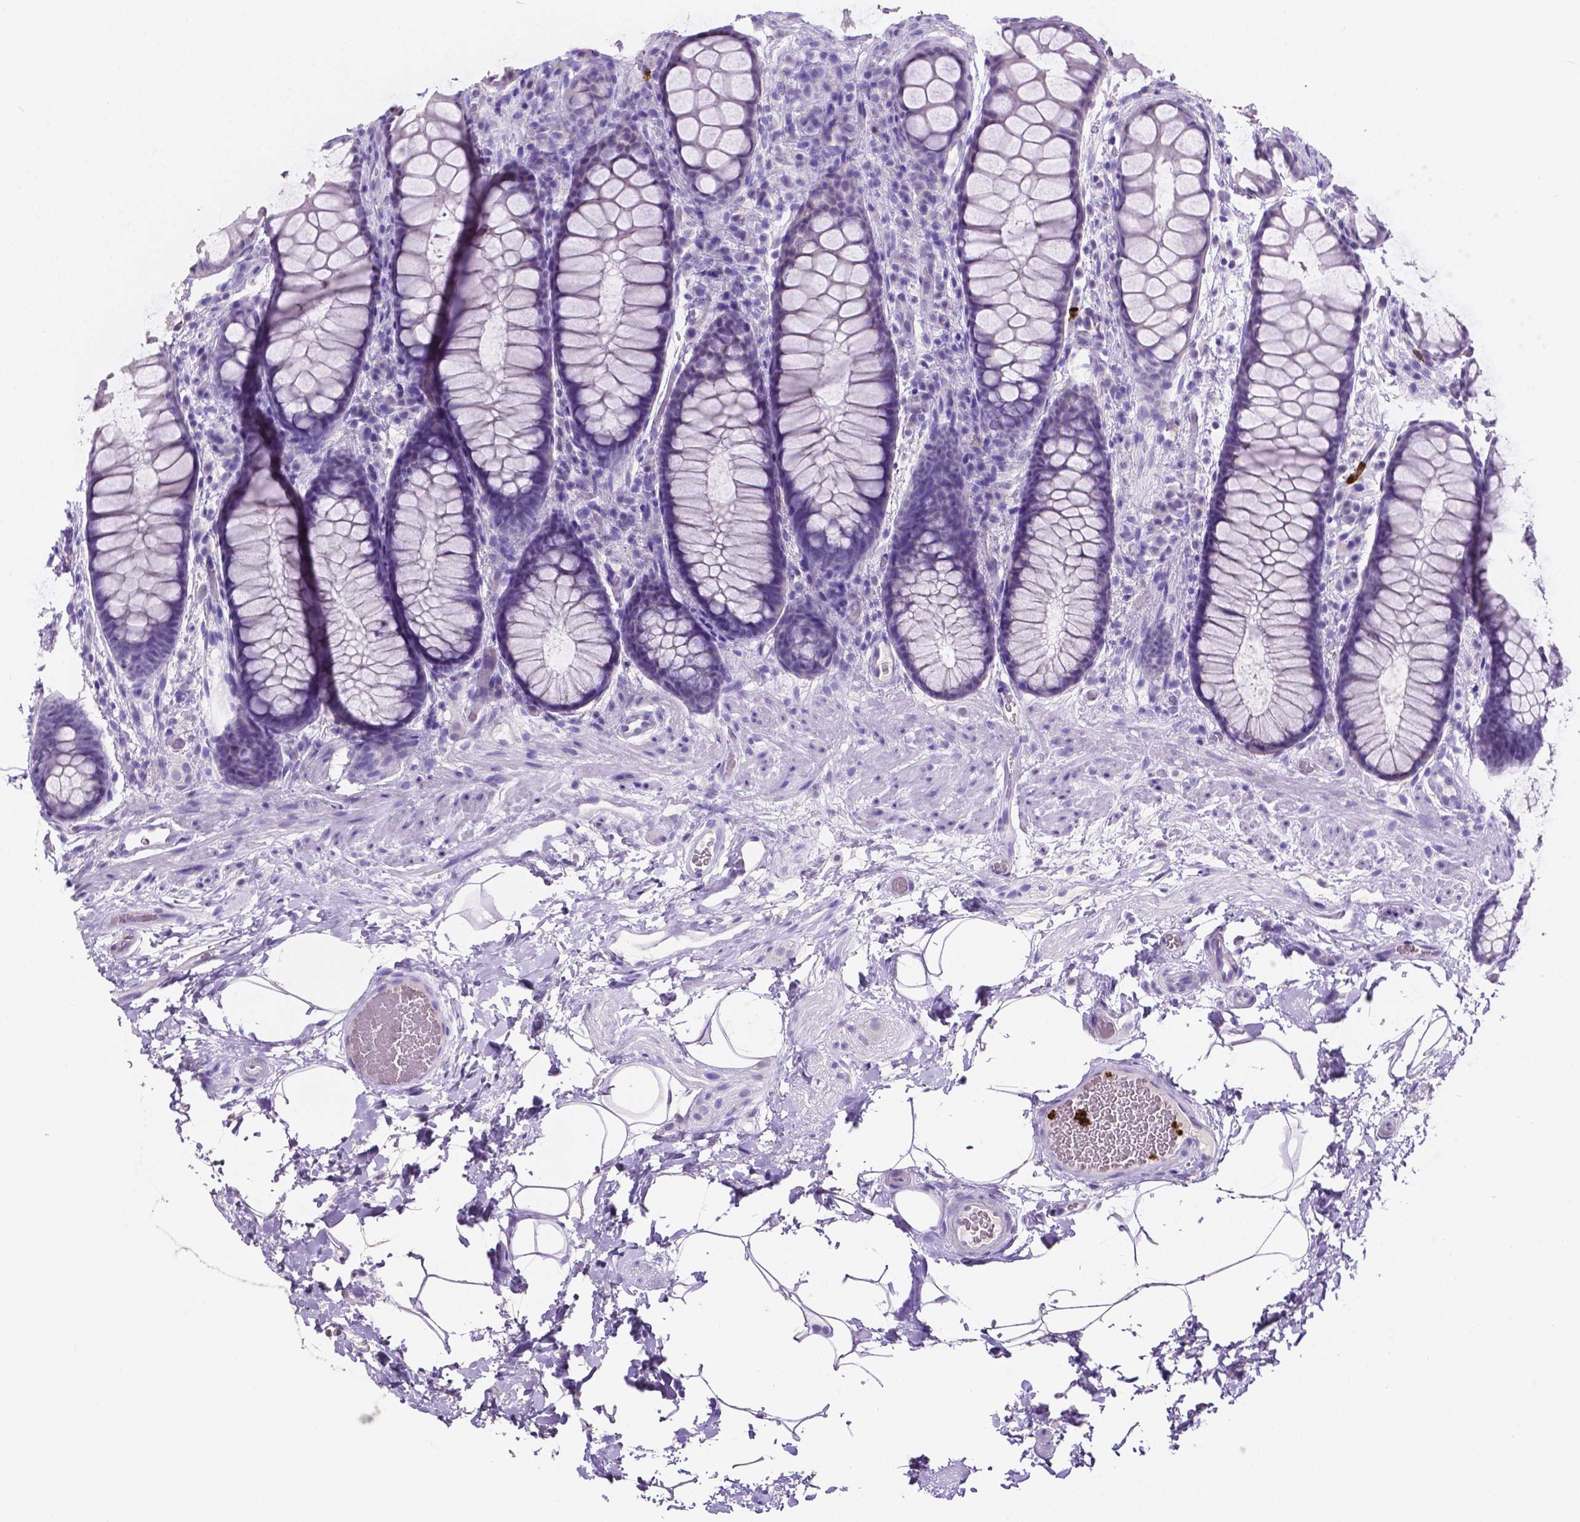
{"staining": {"intensity": "negative", "quantity": "none", "location": "none"}, "tissue": "rectum", "cell_type": "Glandular cells", "image_type": "normal", "snomed": [{"axis": "morphology", "description": "Normal tissue, NOS"}, {"axis": "topography", "description": "Rectum"}], "caption": "This is a micrograph of immunohistochemistry staining of normal rectum, which shows no positivity in glandular cells.", "gene": "MMP9", "patient": {"sex": "female", "age": 62}}